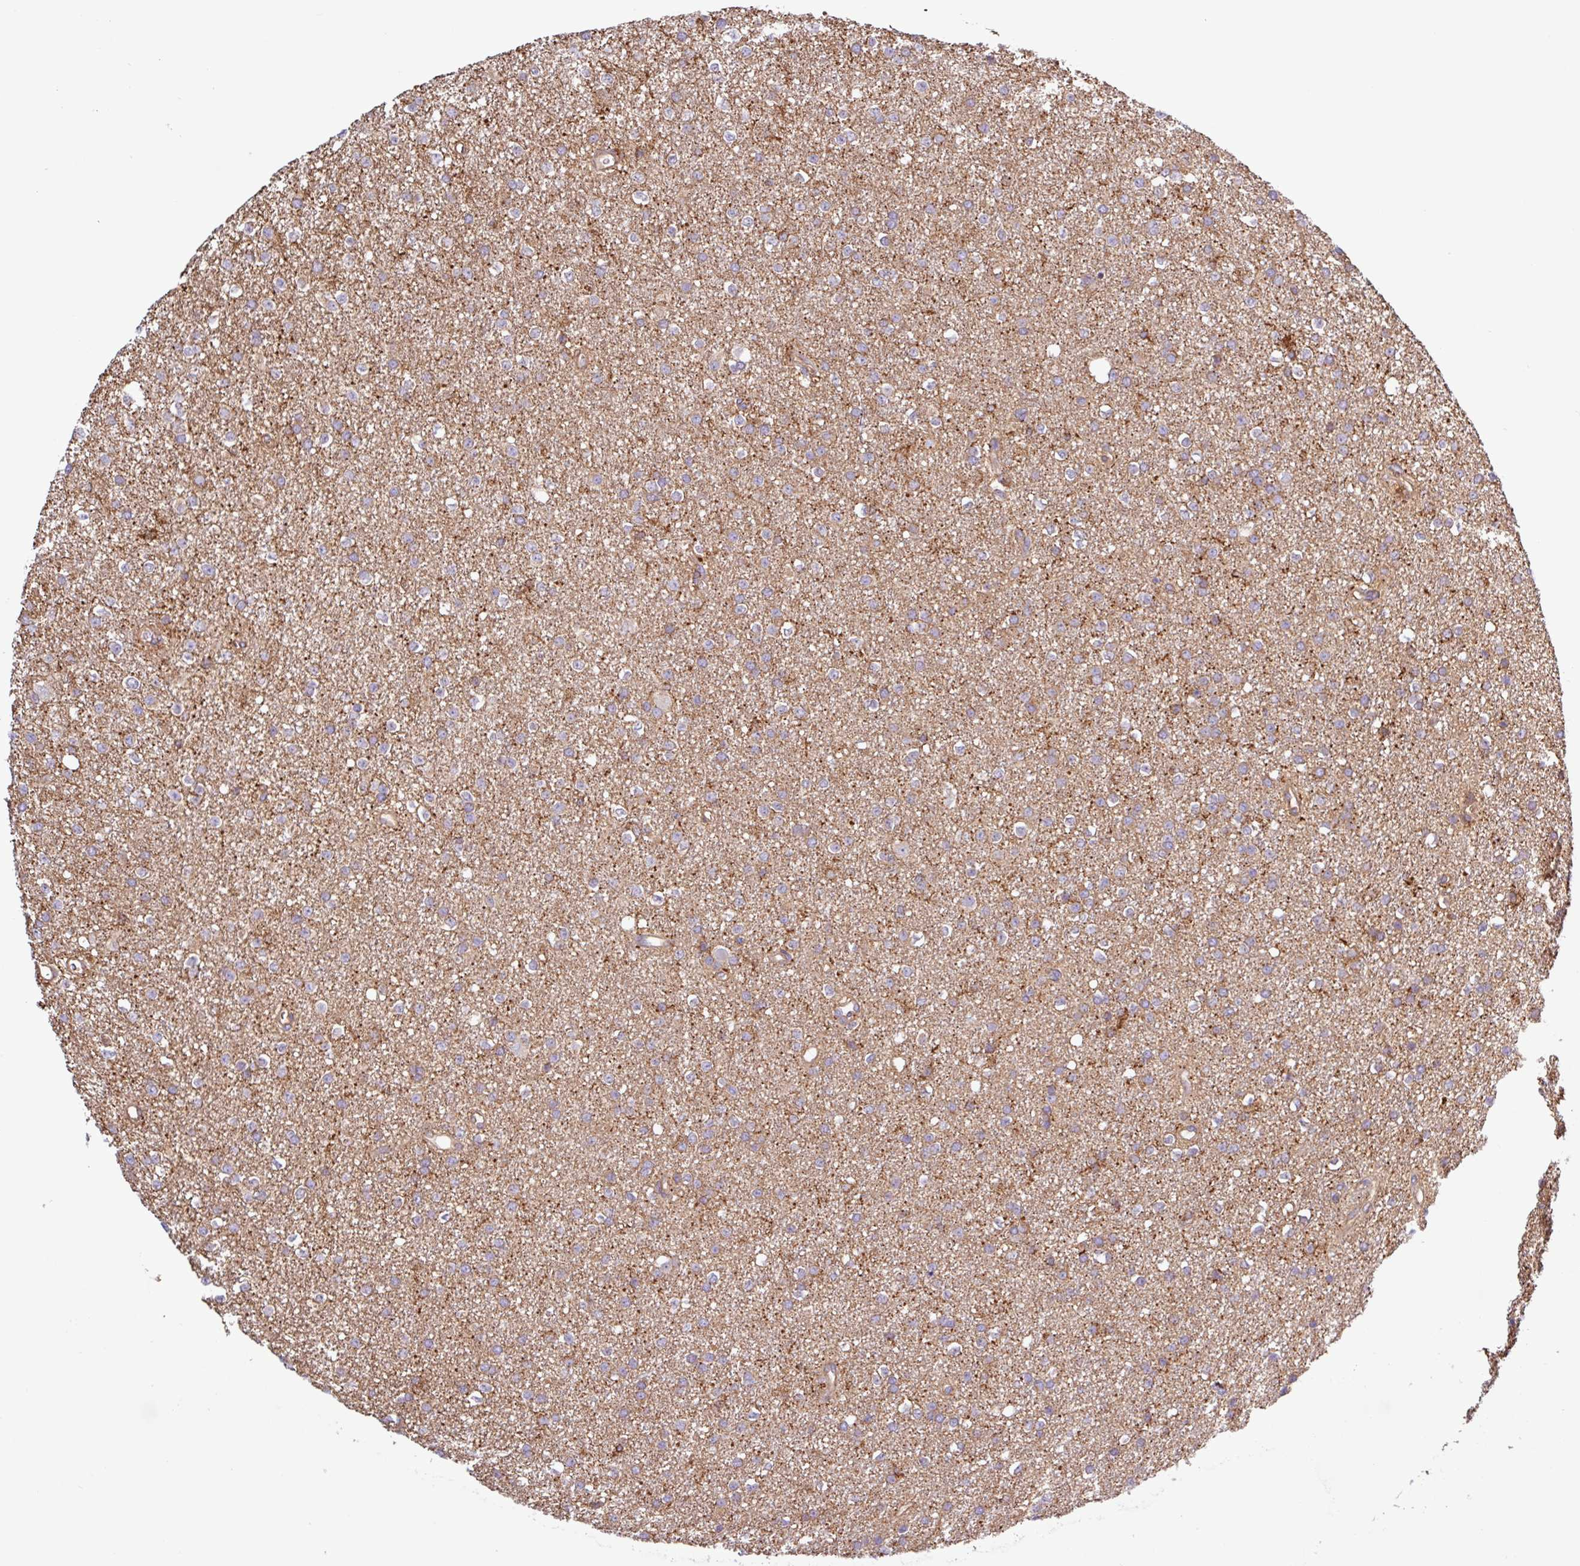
{"staining": {"intensity": "weak", "quantity": "25%-75%", "location": "cytoplasmic/membranous"}, "tissue": "glioma", "cell_type": "Tumor cells", "image_type": "cancer", "snomed": [{"axis": "morphology", "description": "Glioma, malignant, Low grade"}, {"axis": "topography", "description": "Brain"}], "caption": "DAB (3,3'-diaminobenzidine) immunohistochemical staining of glioma reveals weak cytoplasmic/membranous protein expression in approximately 25%-75% of tumor cells.", "gene": "ACTR3", "patient": {"sex": "female", "age": 34}}